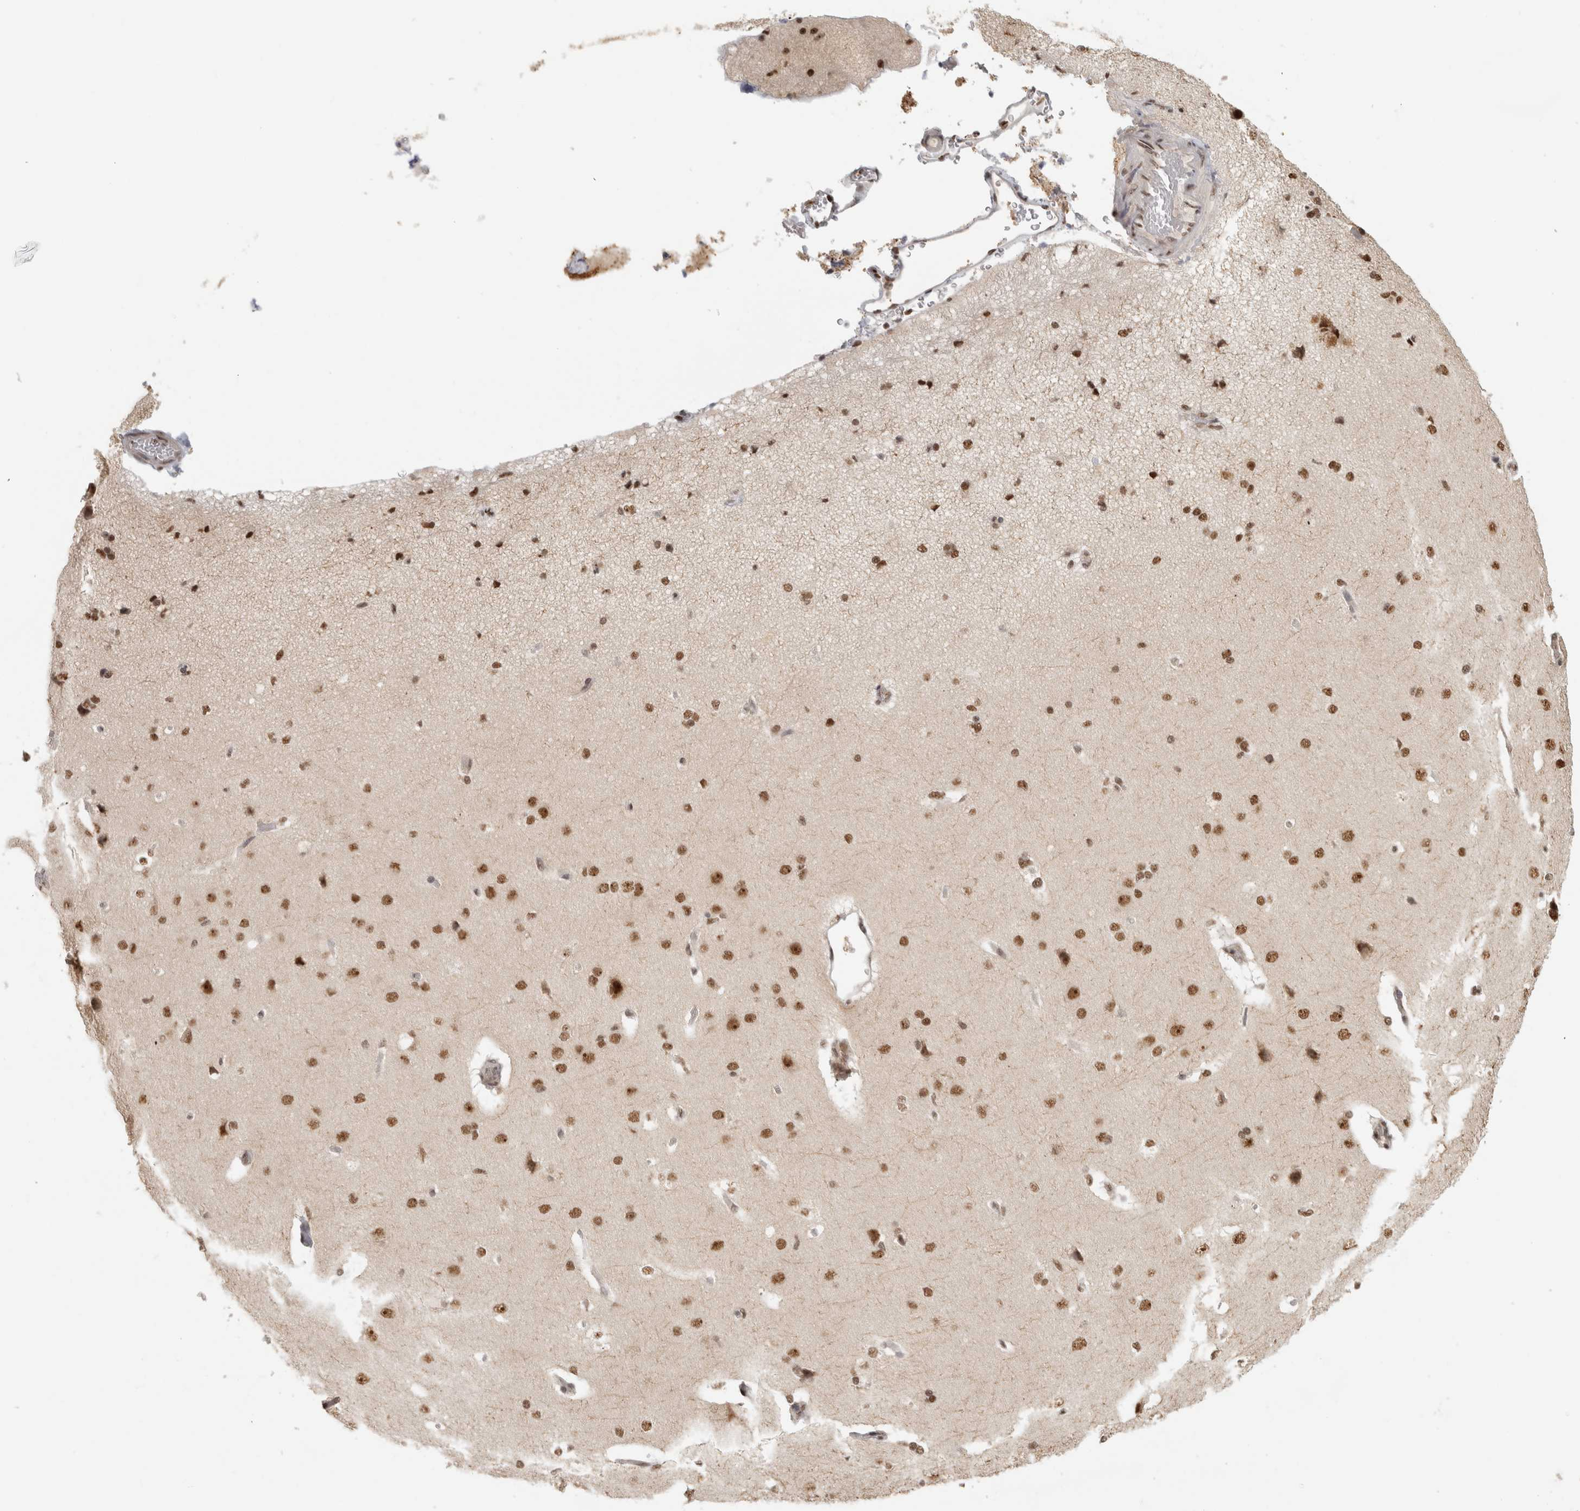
{"staining": {"intensity": "weak", "quantity": "<25%", "location": "nuclear"}, "tissue": "cerebral cortex", "cell_type": "Endothelial cells", "image_type": "normal", "snomed": [{"axis": "morphology", "description": "Normal tissue, NOS"}, {"axis": "topography", "description": "Cerebral cortex"}], "caption": "This histopathology image is of benign cerebral cortex stained with immunohistochemistry (IHC) to label a protein in brown with the nuclei are counter-stained blue. There is no positivity in endothelial cells.", "gene": "EBNA1BP2", "patient": {"sex": "male", "age": 62}}